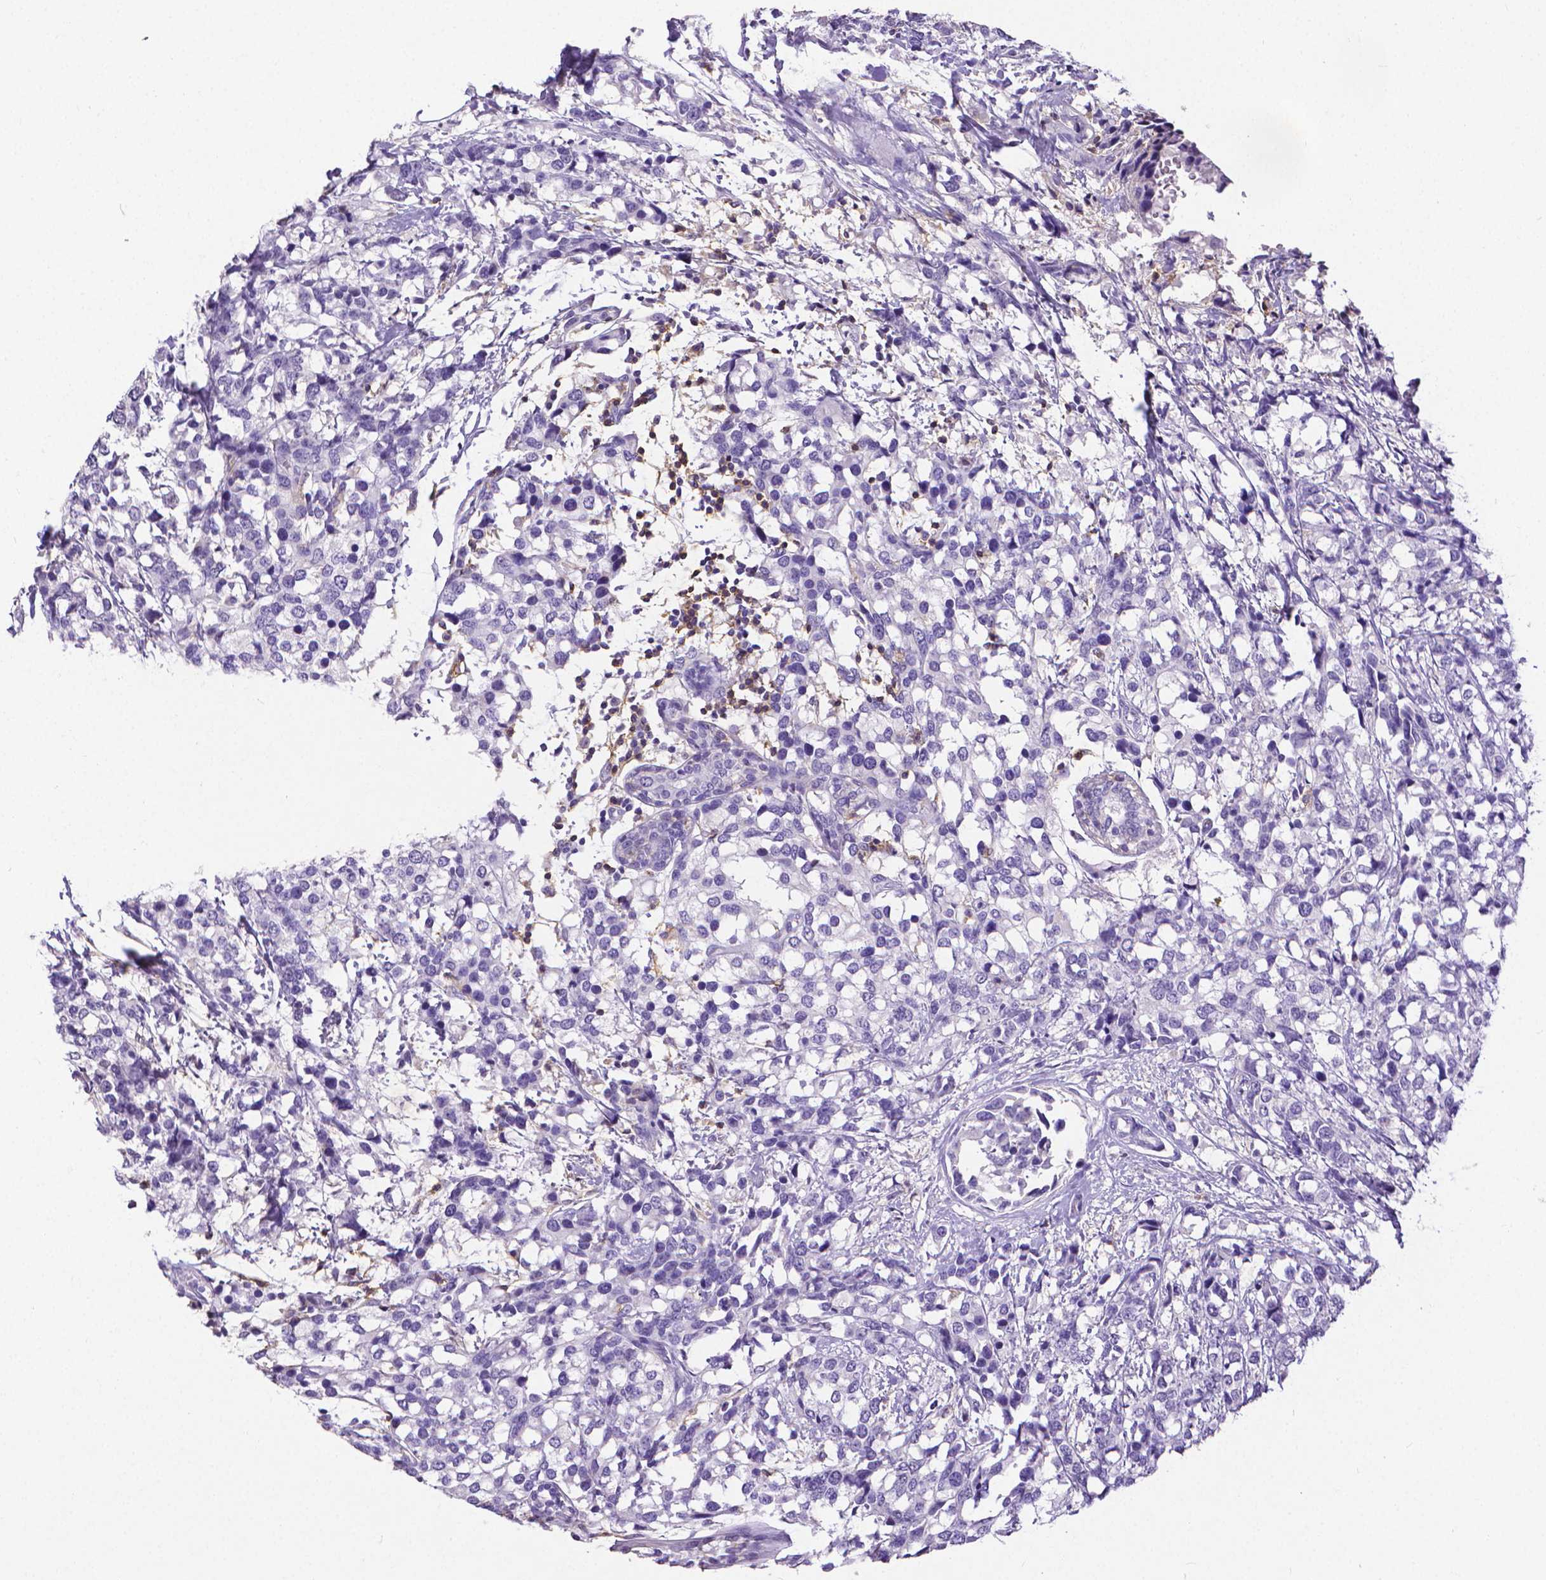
{"staining": {"intensity": "negative", "quantity": "none", "location": "none"}, "tissue": "breast cancer", "cell_type": "Tumor cells", "image_type": "cancer", "snomed": [{"axis": "morphology", "description": "Lobular carcinoma"}, {"axis": "topography", "description": "Breast"}], "caption": "Immunohistochemistry (IHC) photomicrograph of neoplastic tissue: human breast cancer stained with DAB reveals no significant protein expression in tumor cells.", "gene": "CD4", "patient": {"sex": "female", "age": 59}}